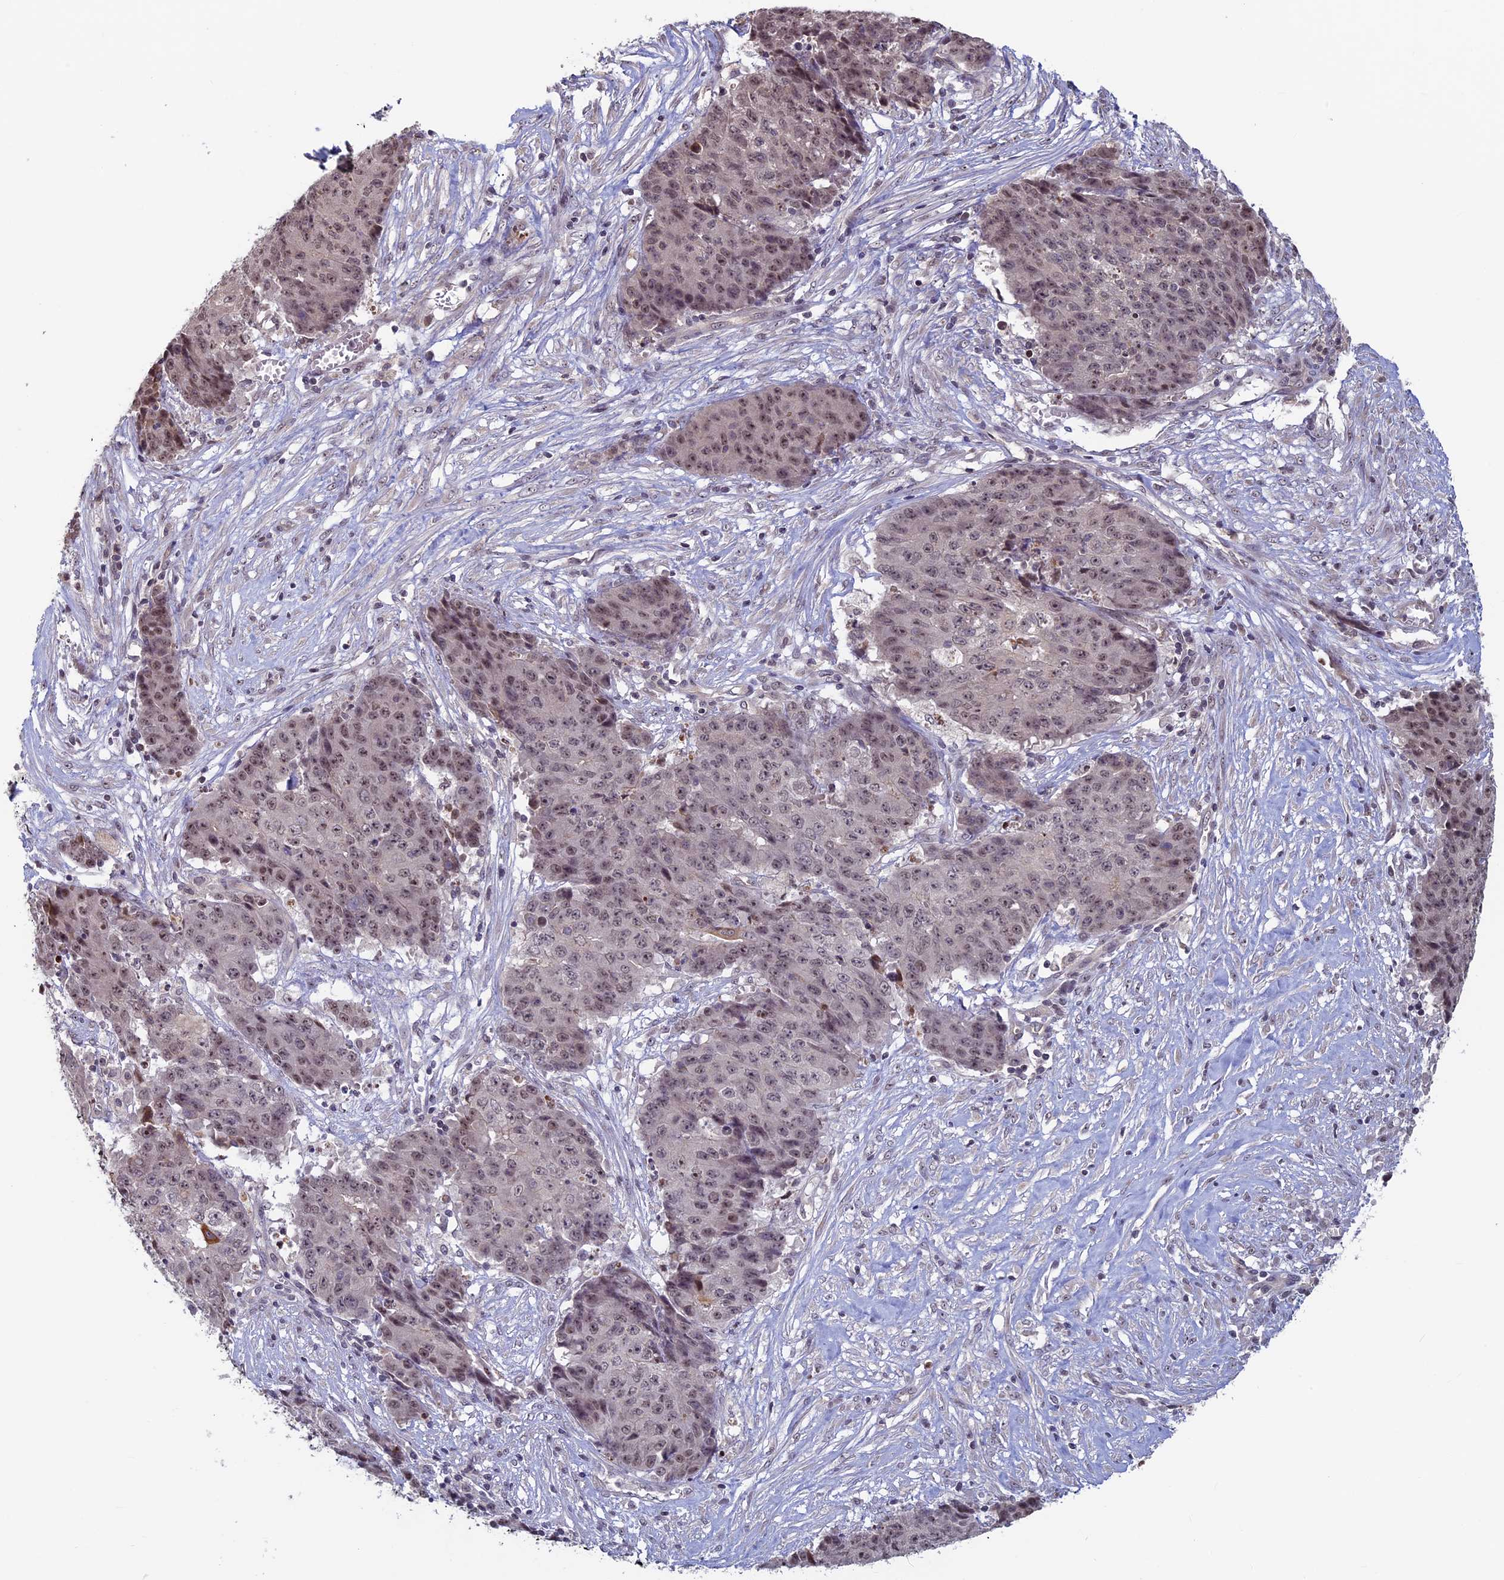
{"staining": {"intensity": "moderate", "quantity": "25%-75%", "location": "nuclear"}, "tissue": "ovarian cancer", "cell_type": "Tumor cells", "image_type": "cancer", "snomed": [{"axis": "morphology", "description": "Carcinoma, endometroid"}, {"axis": "topography", "description": "Ovary"}], "caption": "Immunohistochemistry (DAB) staining of ovarian cancer (endometroid carcinoma) demonstrates moderate nuclear protein expression in approximately 25%-75% of tumor cells.", "gene": "SPIRE1", "patient": {"sex": "female", "age": 42}}